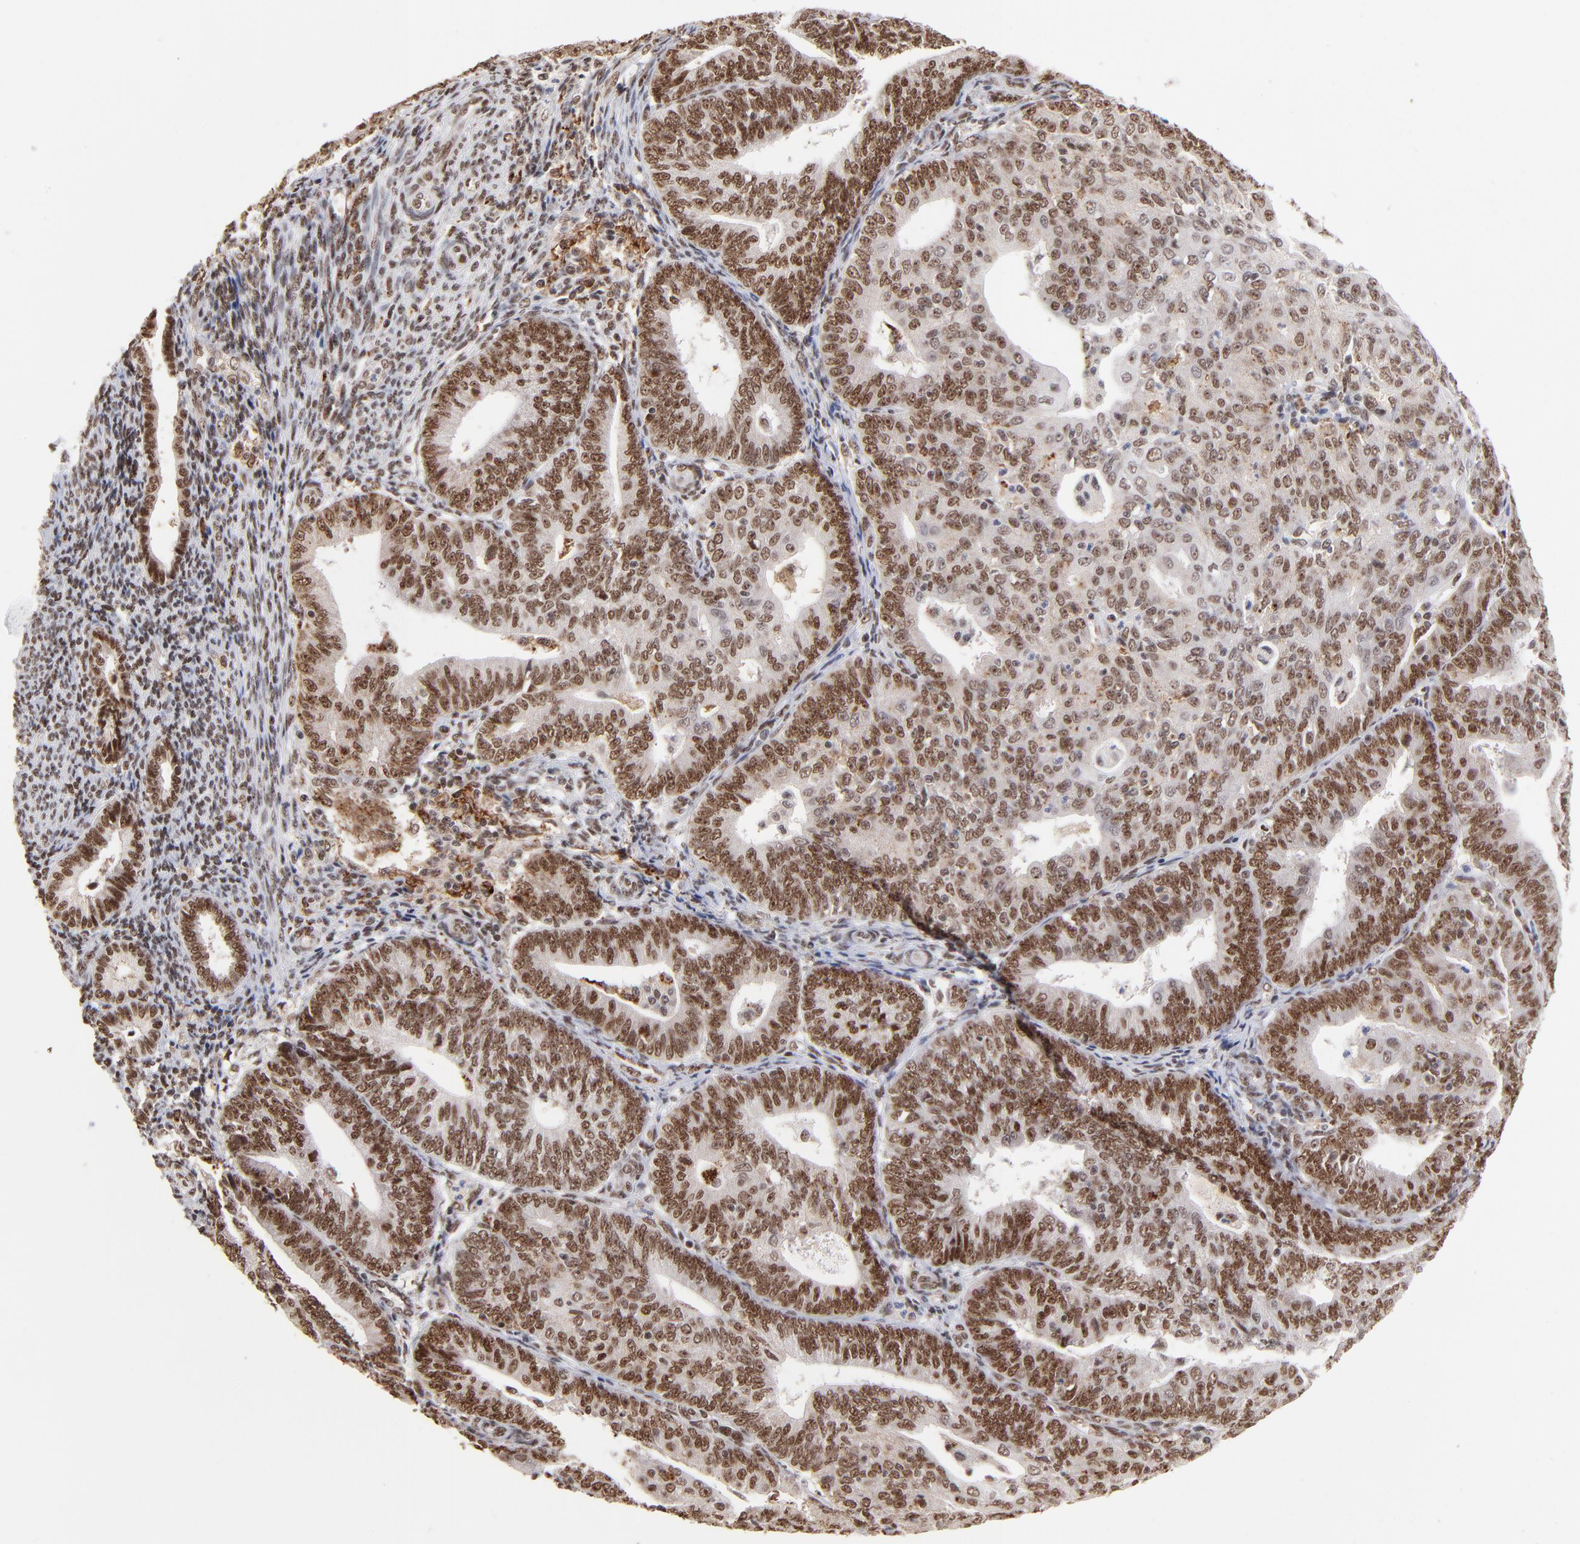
{"staining": {"intensity": "moderate", "quantity": ">75%", "location": "nuclear"}, "tissue": "endometrial cancer", "cell_type": "Tumor cells", "image_type": "cancer", "snomed": [{"axis": "morphology", "description": "Adenocarcinoma, NOS"}, {"axis": "topography", "description": "Endometrium"}], "caption": "Adenocarcinoma (endometrial) stained with DAB immunohistochemistry reveals medium levels of moderate nuclear positivity in approximately >75% of tumor cells.", "gene": "ZNF146", "patient": {"sex": "female", "age": 56}}